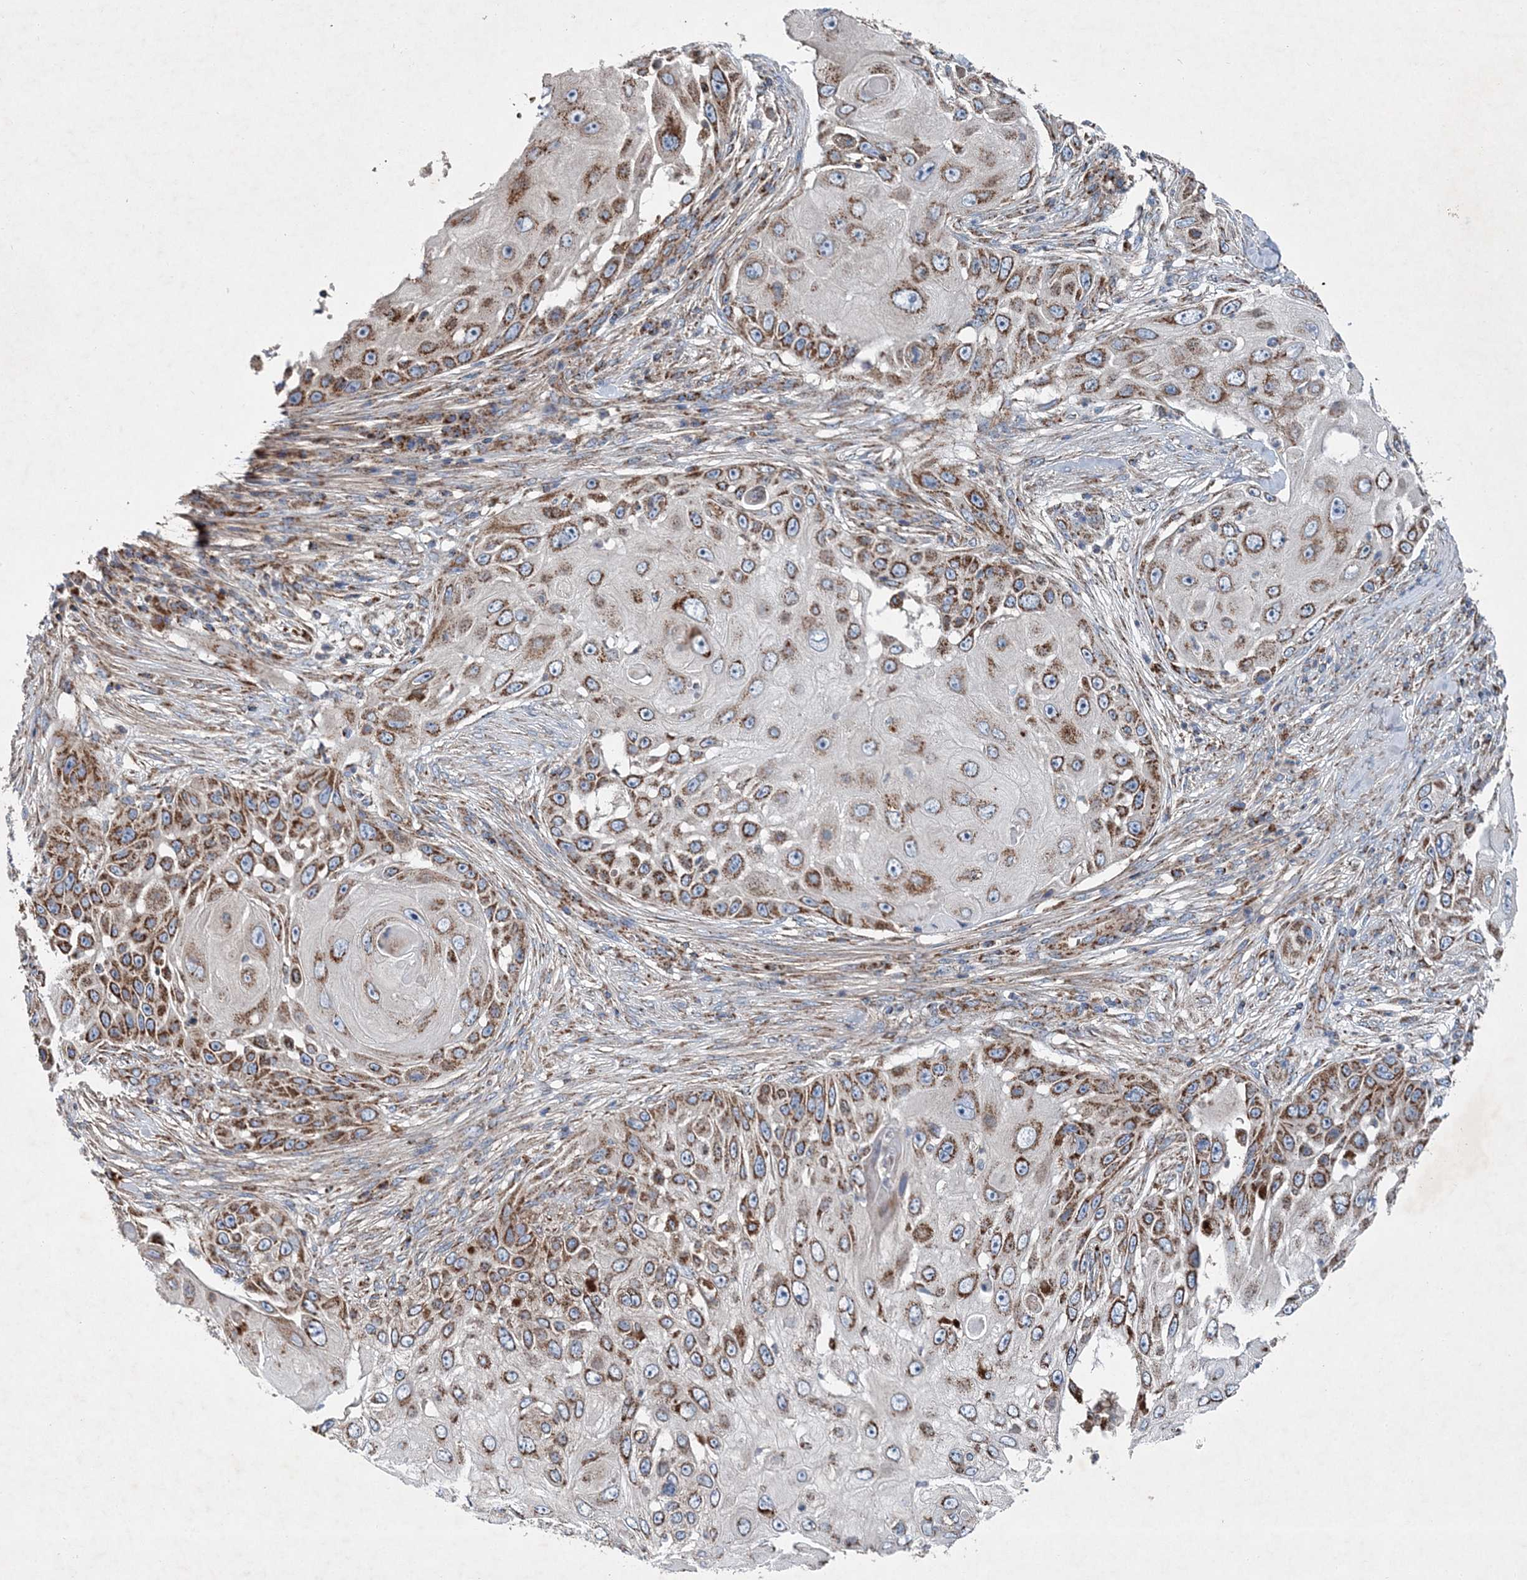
{"staining": {"intensity": "moderate", "quantity": ">75%", "location": "cytoplasmic/membranous"}, "tissue": "skin cancer", "cell_type": "Tumor cells", "image_type": "cancer", "snomed": [{"axis": "morphology", "description": "Squamous cell carcinoma, NOS"}, {"axis": "topography", "description": "Skin"}], "caption": "Protein staining of skin cancer tissue displays moderate cytoplasmic/membranous positivity in approximately >75% of tumor cells.", "gene": "SPAG16", "patient": {"sex": "female", "age": 44}}